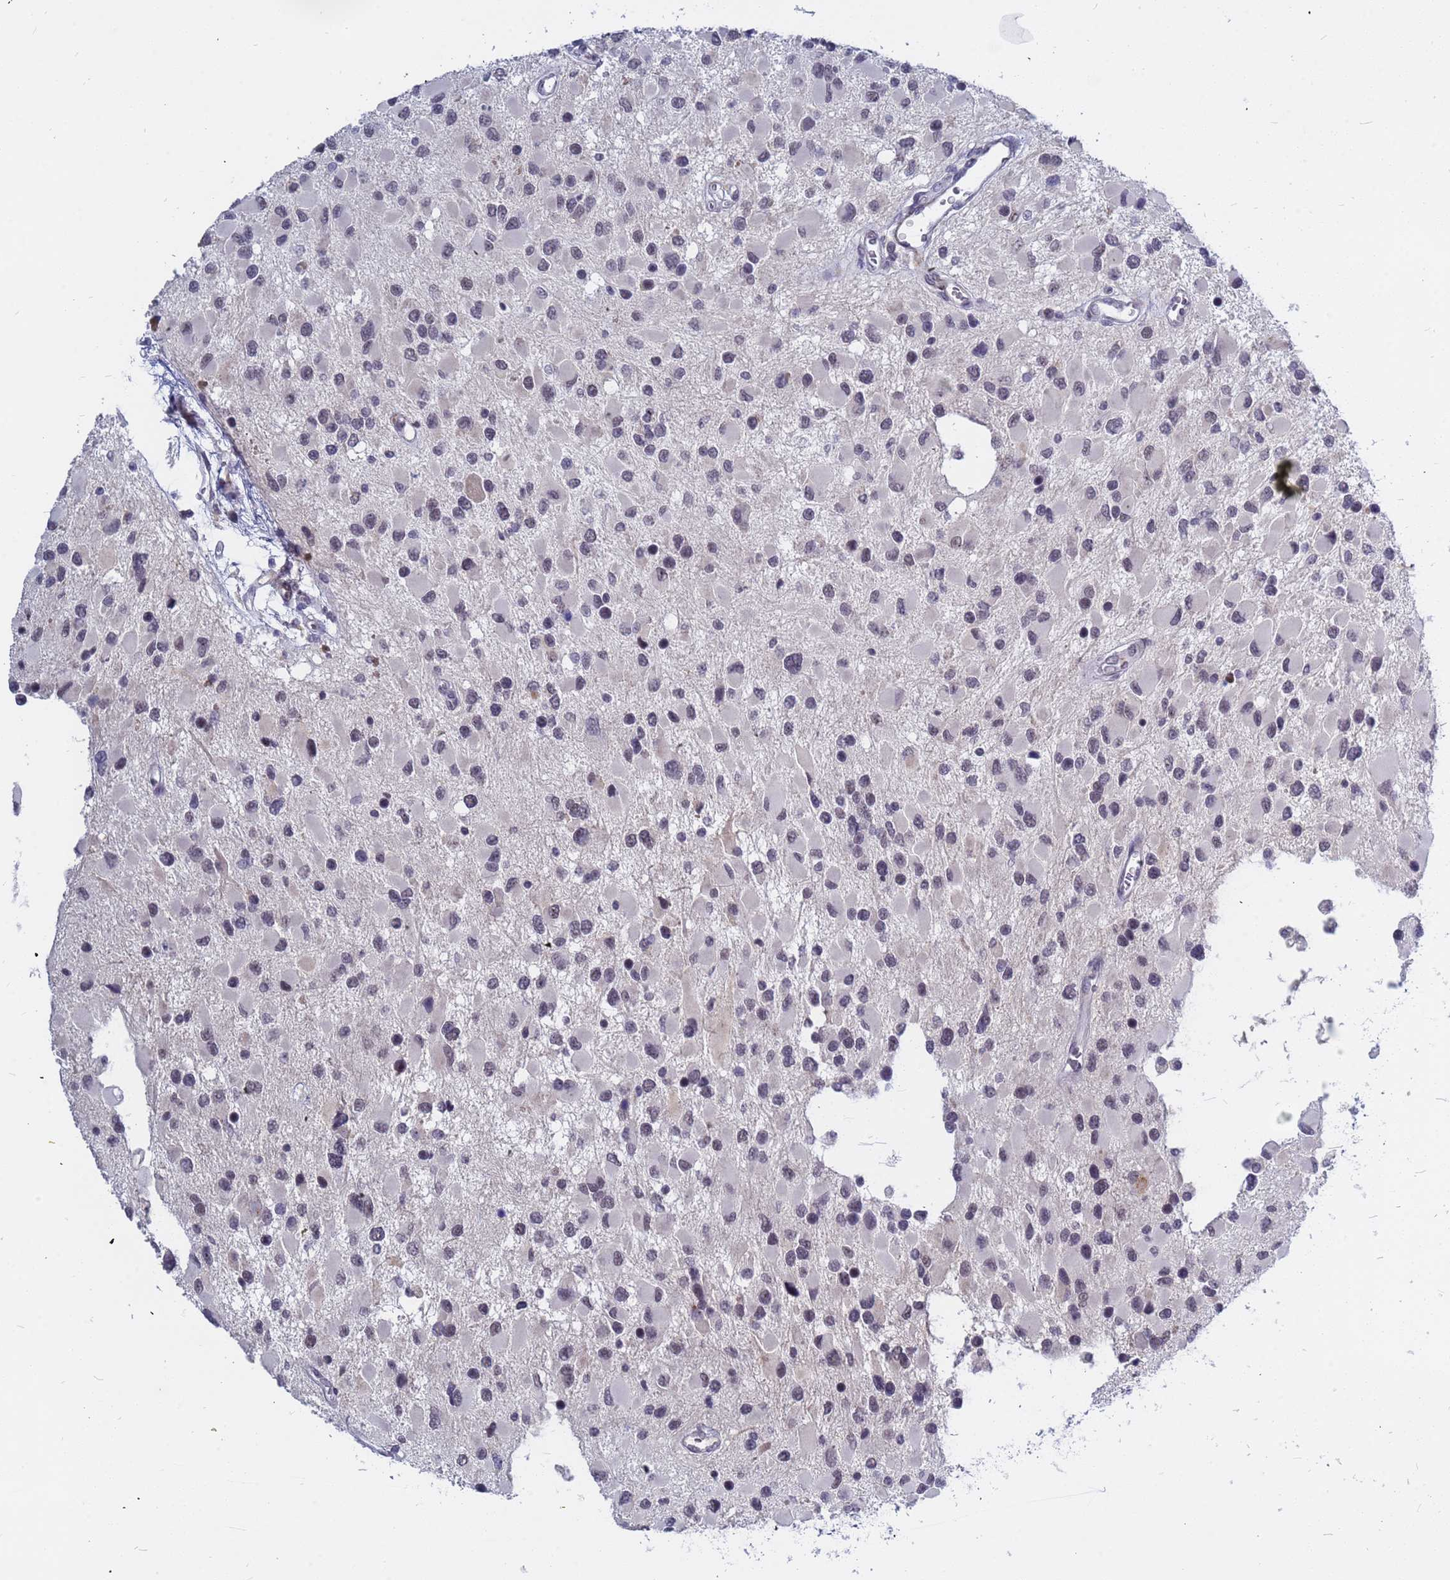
{"staining": {"intensity": "negative", "quantity": "none", "location": "none"}, "tissue": "glioma", "cell_type": "Tumor cells", "image_type": "cancer", "snomed": [{"axis": "morphology", "description": "Glioma, malignant, High grade"}, {"axis": "topography", "description": "Brain"}], "caption": "Tumor cells show no significant protein positivity in malignant glioma (high-grade).", "gene": "CXorf65", "patient": {"sex": "male", "age": 53}}